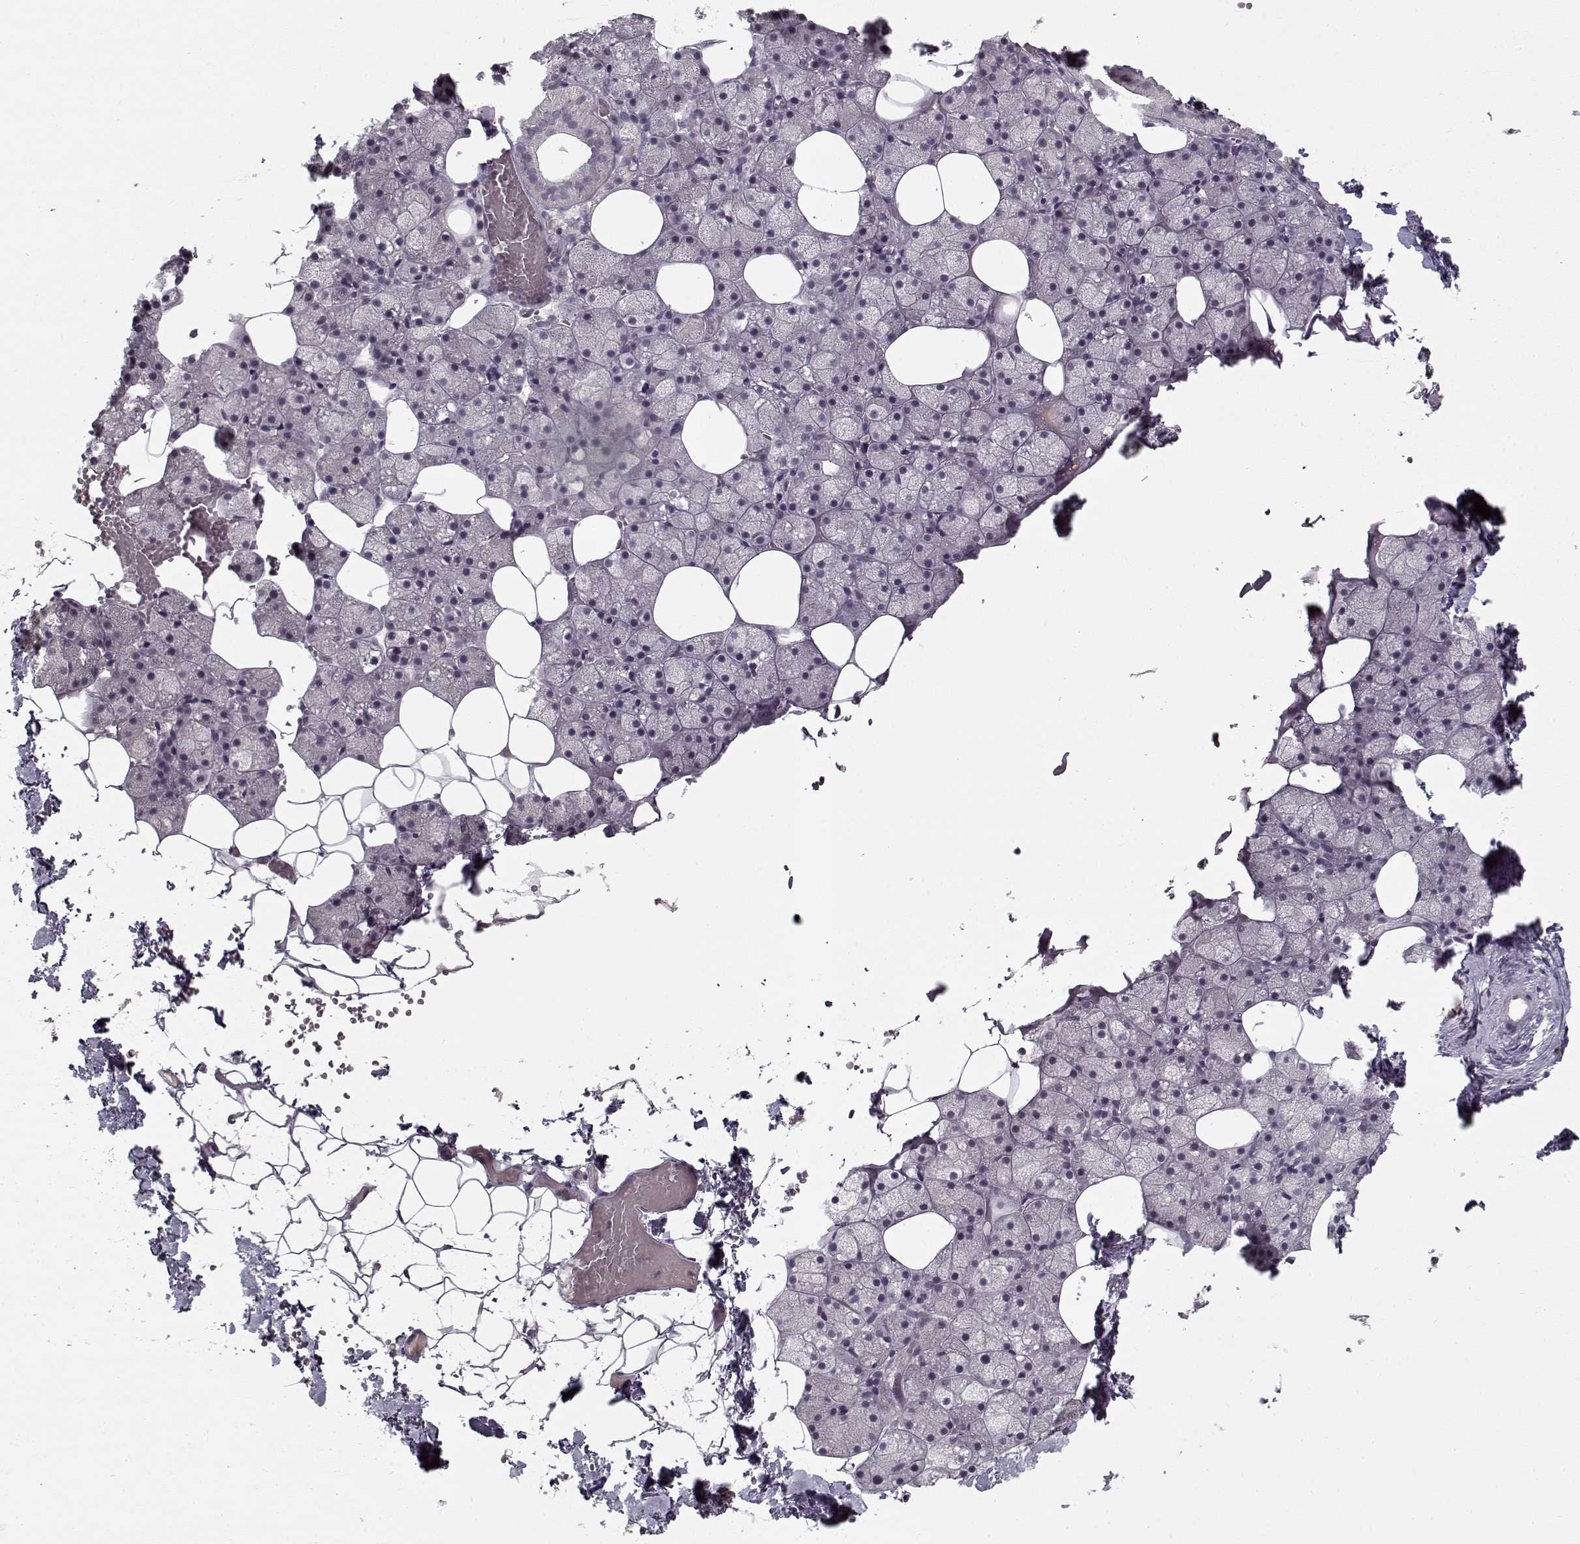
{"staining": {"intensity": "negative", "quantity": "none", "location": "none"}, "tissue": "salivary gland", "cell_type": "Glandular cells", "image_type": "normal", "snomed": [{"axis": "morphology", "description": "Normal tissue, NOS"}, {"axis": "topography", "description": "Salivary gland"}], "caption": "IHC micrograph of benign human salivary gland stained for a protein (brown), which displays no expression in glandular cells. (DAB immunohistochemistry visualized using brightfield microscopy, high magnification).", "gene": "LAMA2", "patient": {"sex": "male", "age": 38}}